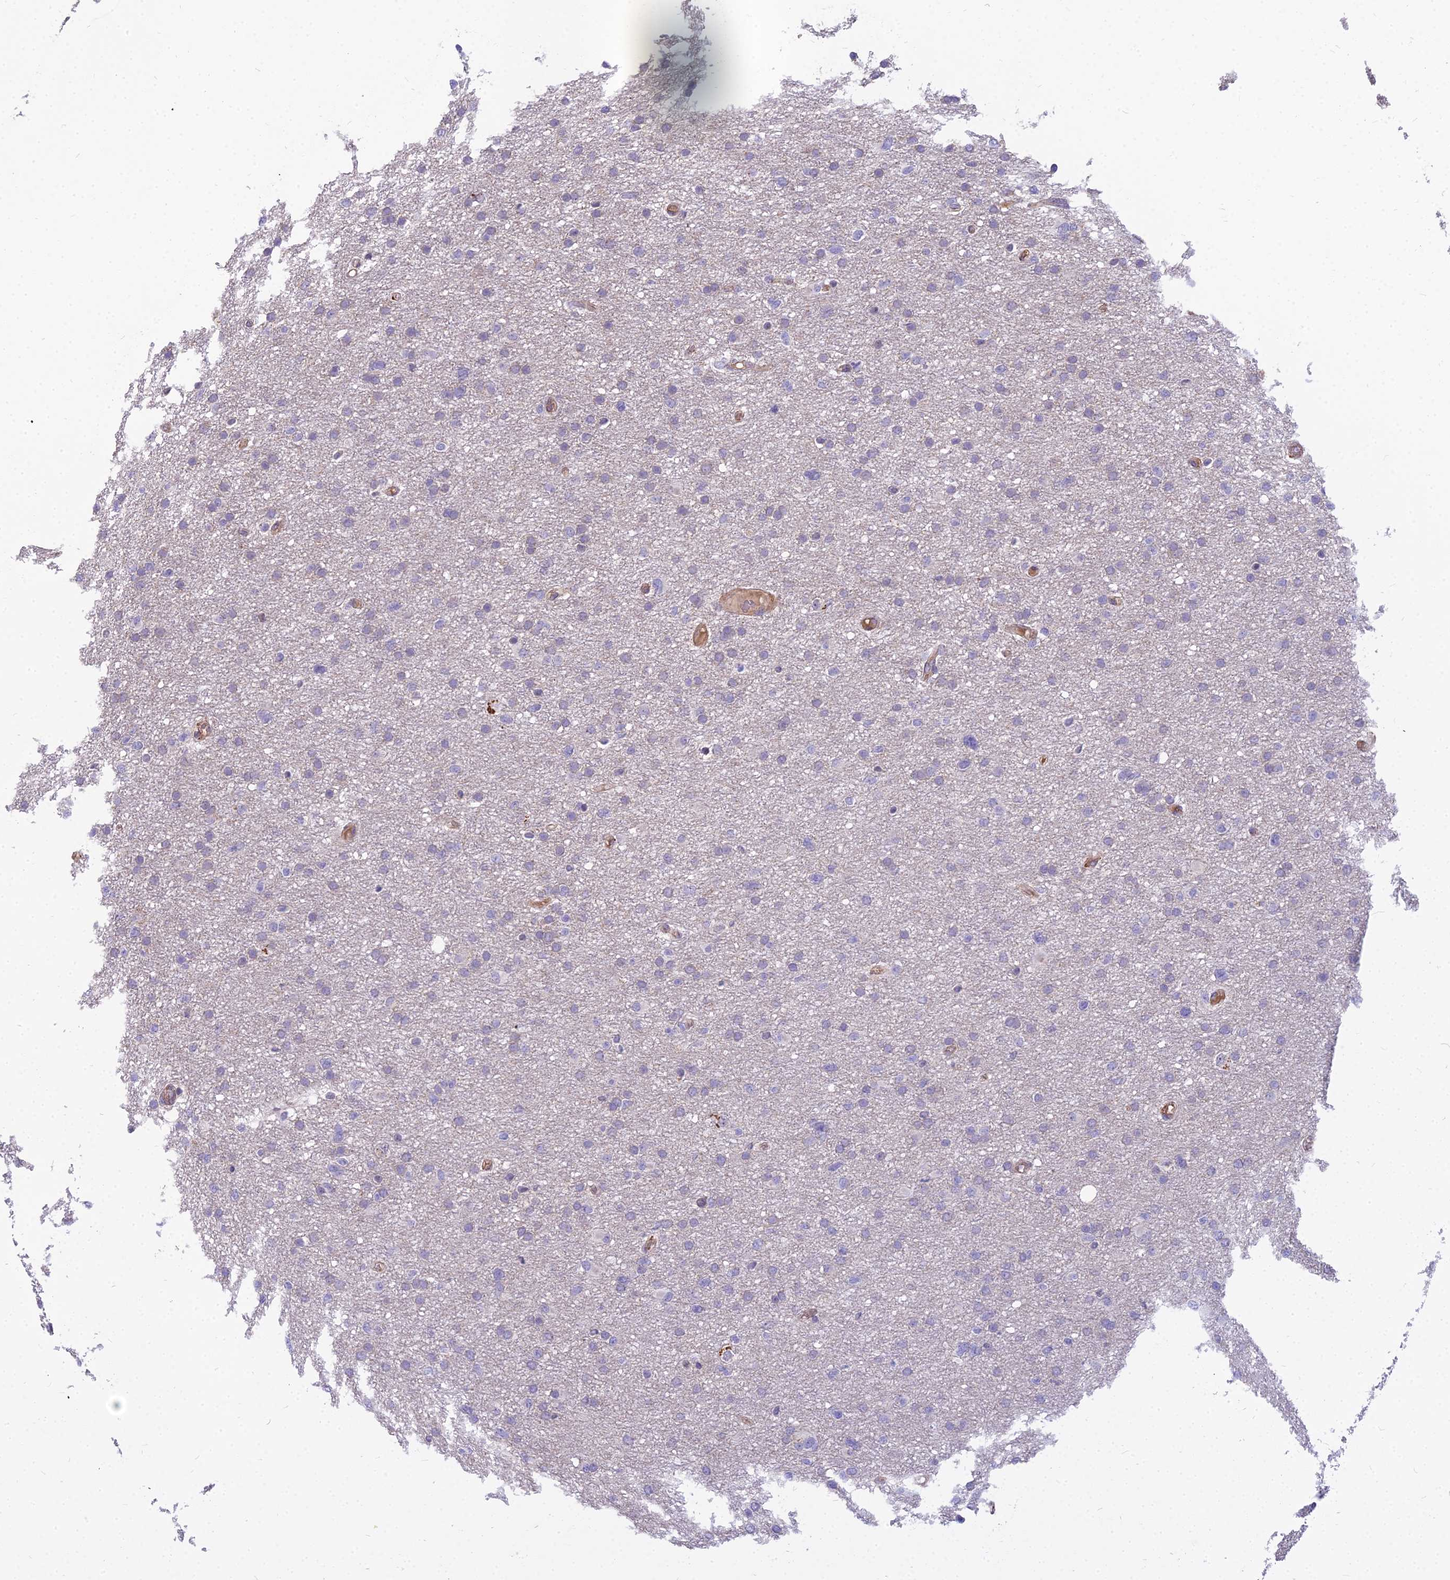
{"staining": {"intensity": "negative", "quantity": "none", "location": "none"}, "tissue": "glioma", "cell_type": "Tumor cells", "image_type": "cancer", "snomed": [{"axis": "morphology", "description": "Glioma, malignant, High grade"}, {"axis": "topography", "description": "Cerebral cortex"}], "caption": "Glioma was stained to show a protein in brown. There is no significant staining in tumor cells.", "gene": "GLYATL3", "patient": {"sex": "female", "age": 36}}